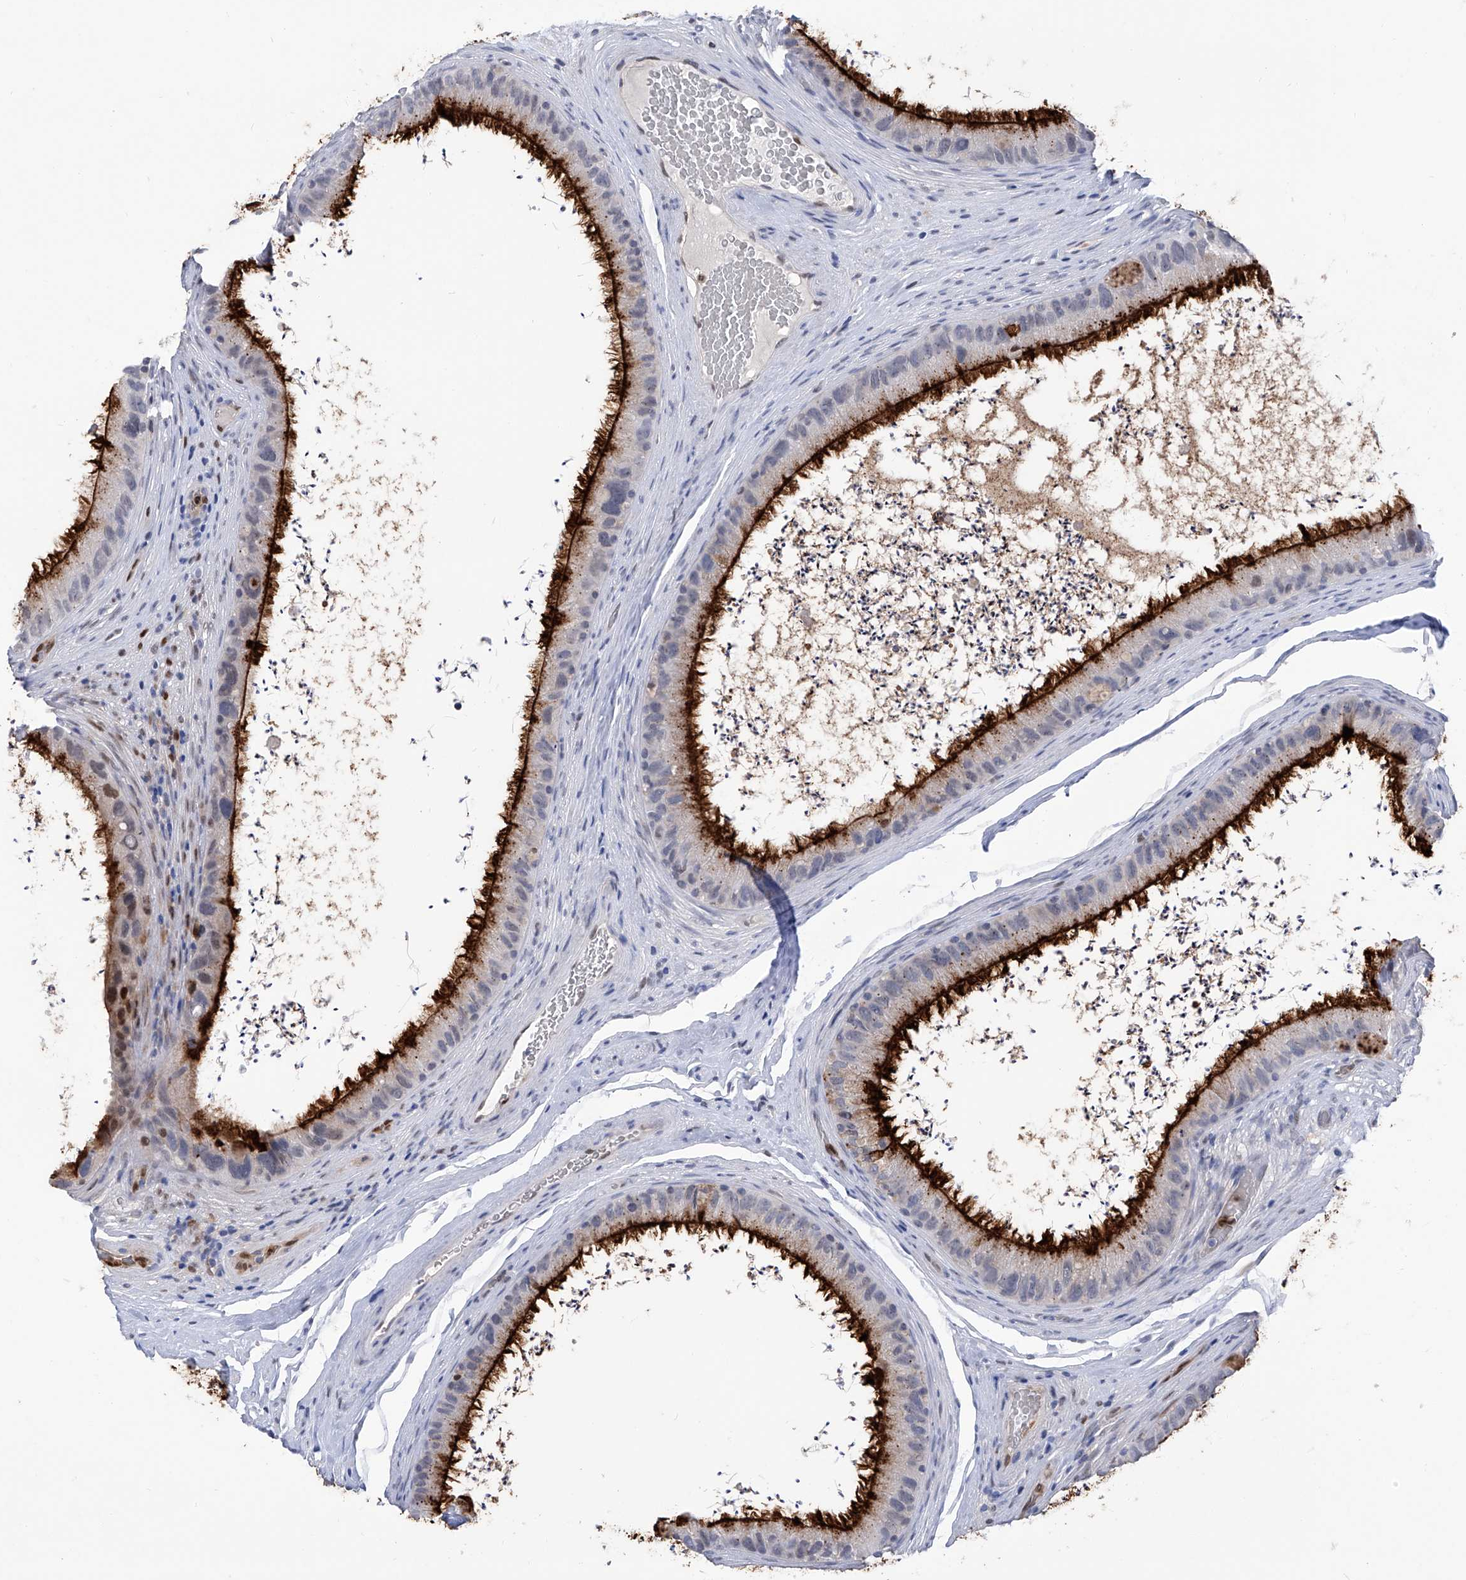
{"staining": {"intensity": "strong", "quantity": "25%-75%", "location": "cytoplasmic/membranous"}, "tissue": "epididymis", "cell_type": "Glandular cells", "image_type": "normal", "snomed": [{"axis": "morphology", "description": "Normal tissue, NOS"}, {"axis": "topography", "description": "Epididymis, spermatic cord, NOS"}], "caption": "Protein staining of normal epididymis shows strong cytoplasmic/membranous expression in about 25%-75% of glandular cells. (brown staining indicates protein expression, while blue staining denotes nuclei).", "gene": "PHF20", "patient": {"sex": "male", "age": 50}}